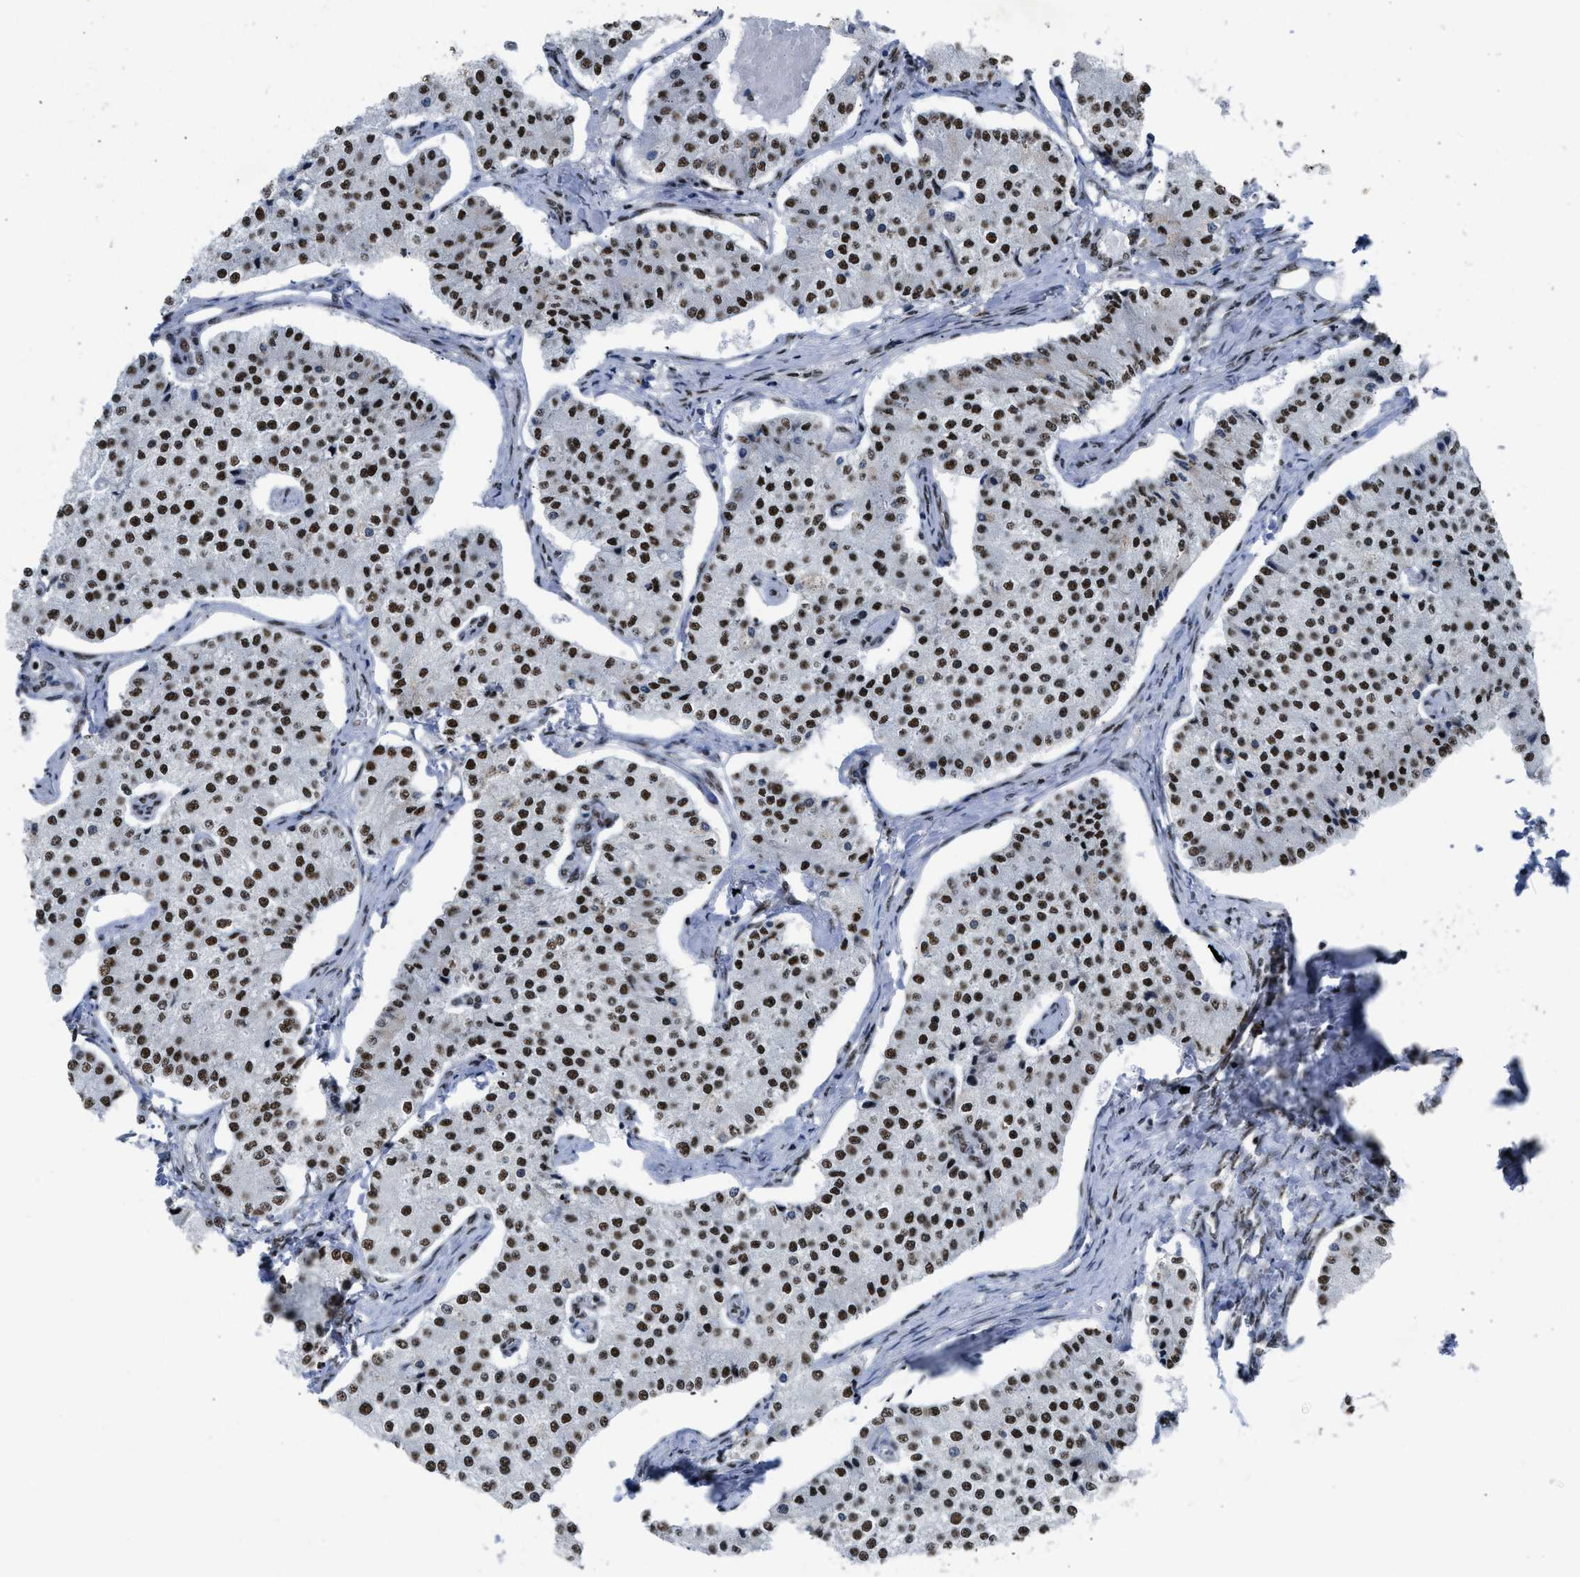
{"staining": {"intensity": "strong", "quantity": ">75%", "location": "nuclear"}, "tissue": "carcinoid", "cell_type": "Tumor cells", "image_type": "cancer", "snomed": [{"axis": "morphology", "description": "Carcinoid, malignant, NOS"}, {"axis": "topography", "description": "Colon"}], "caption": "Human carcinoid stained with a protein marker reveals strong staining in tumor cells.", "gene": "SCAF4", "patient": {"sex": "female", "age": 52}}